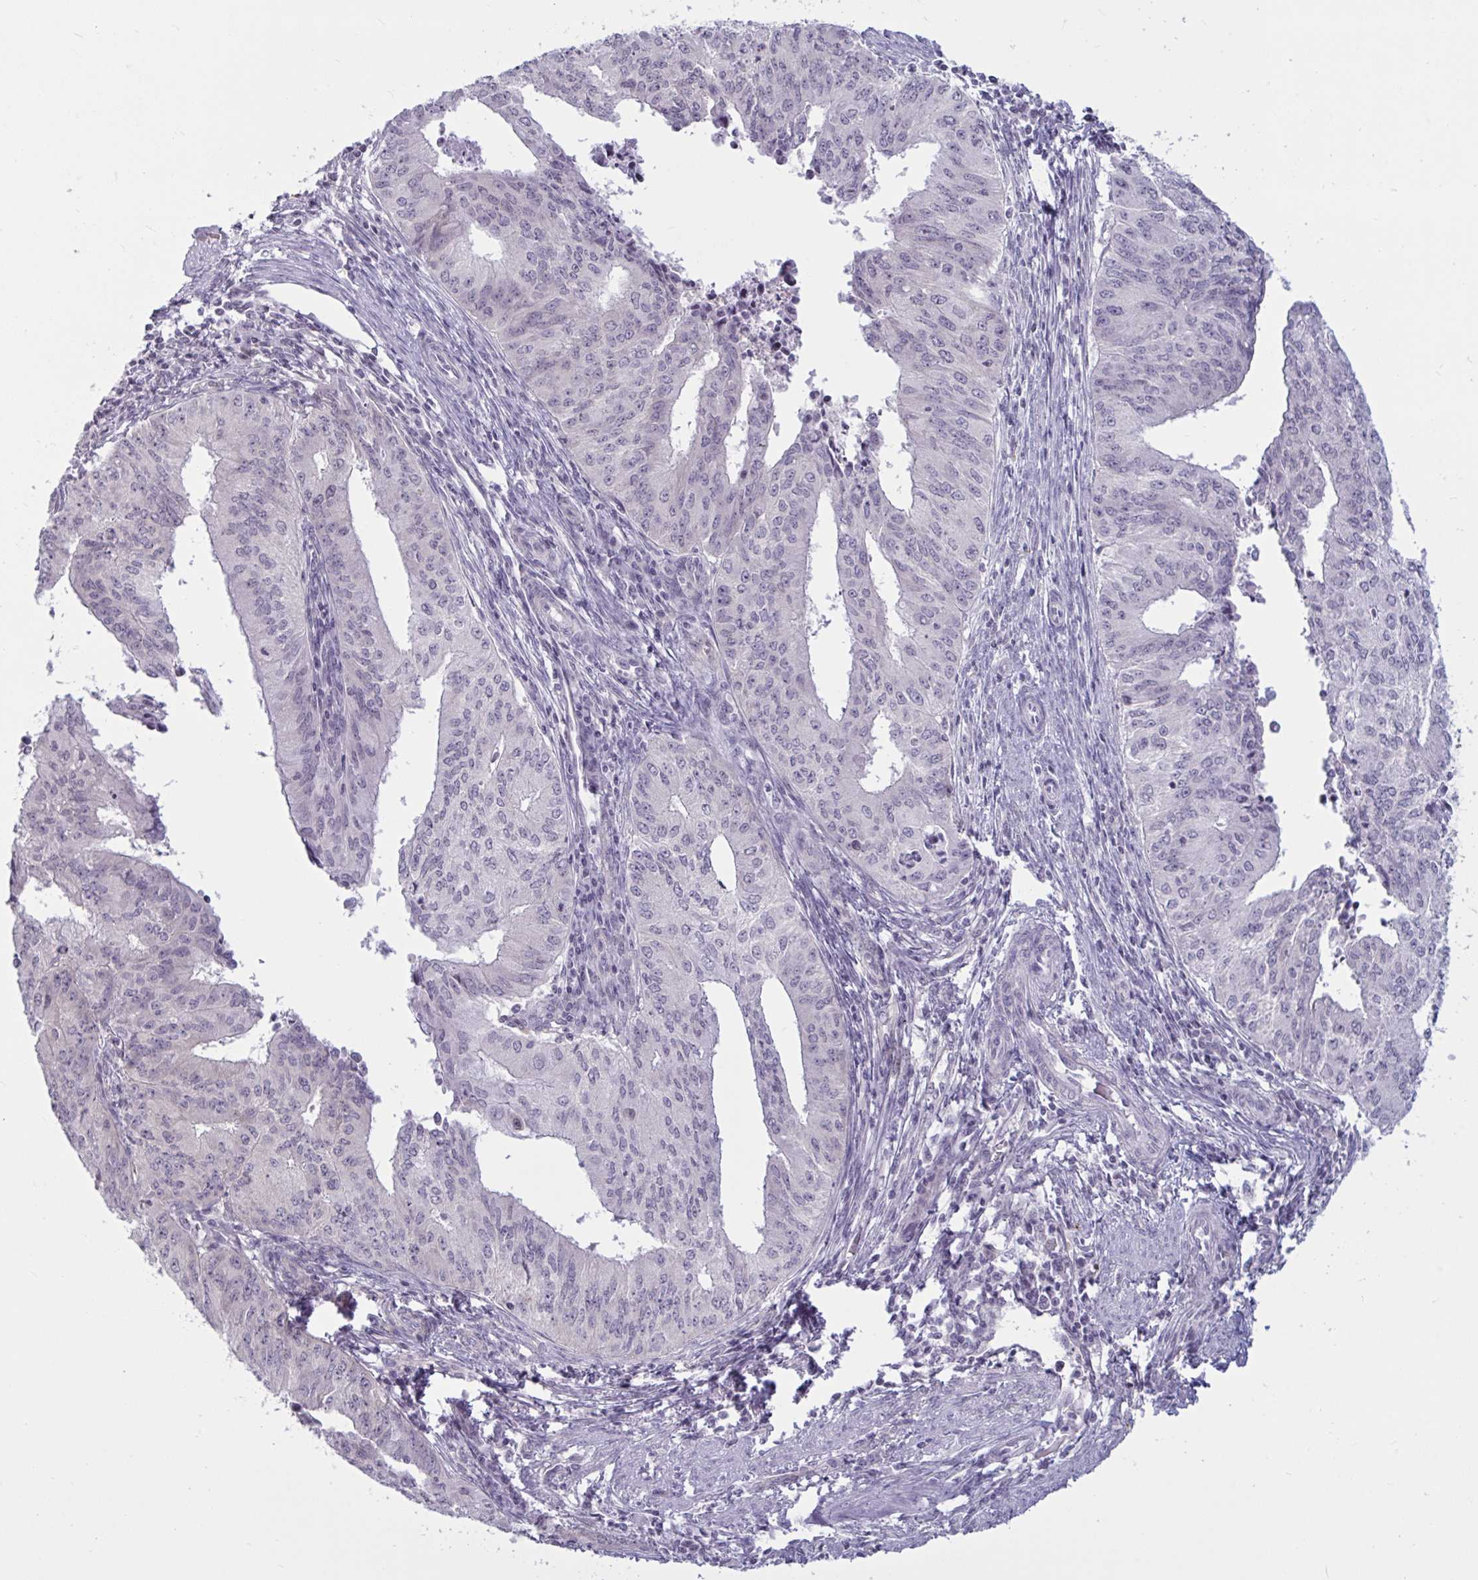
{"staining": {"intensity": "negative", "quantity": "none", "location": "none"}, "tissue": "endometrial cancer", "cell_type": "Tumor cells", "image_type": "cancer", "snomed": [{"axis": "morphology", "description": "Adenocarcinoma, NOS"}, {"axis": "topography", "description": "Endometrium"}], "caption": "This is an immunohistochemistry micrograph of adenocarcinoma (endometrial). There is no staining in tumor cells.", "gene": "TBC1D4", "patient": {"sex": "female", "age": 50}}